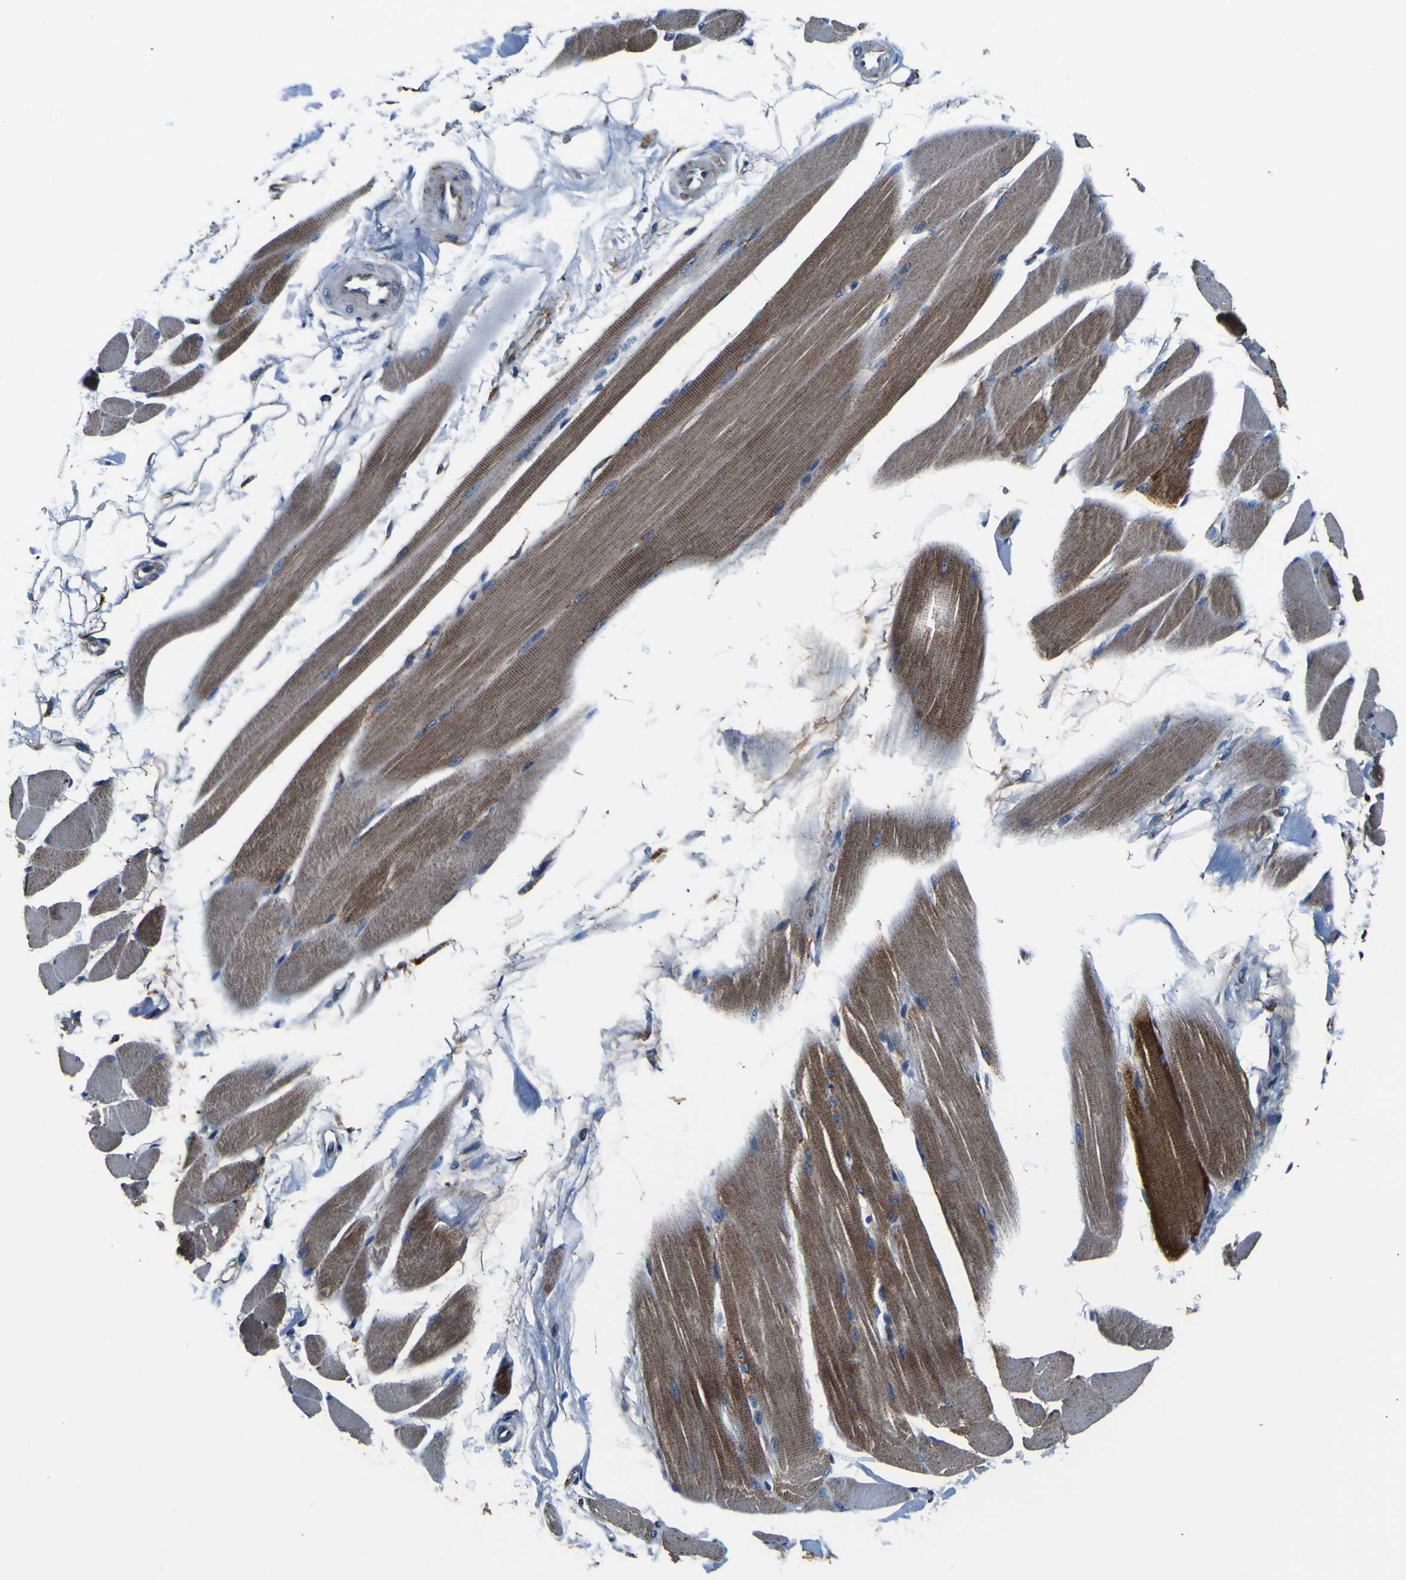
{"staining": {"intensity": "moderate", "quantity": ">75%", "location": "cytoplasmic/membranous"}, "tissue": "skeletal muscle", "cell_type": "Myocytes", "image_type": "normal", "snomed": [{"axis": "morphology", "description": "Normal tissue, NOS"}, {"axis": "topography", "description": "Skeletal muscle"}, {"axis": "topography", "description": "Peripheral nerve tissue"}], "caption": "About >75% of myocytes in normal skeletal muscle demonstrate moderate cytoplasmic/membranous protein positivity as visualized by brown immunohistochemical staining.", "gene": "PTRH2", "patient": {"sex": "female", "age": 84}}